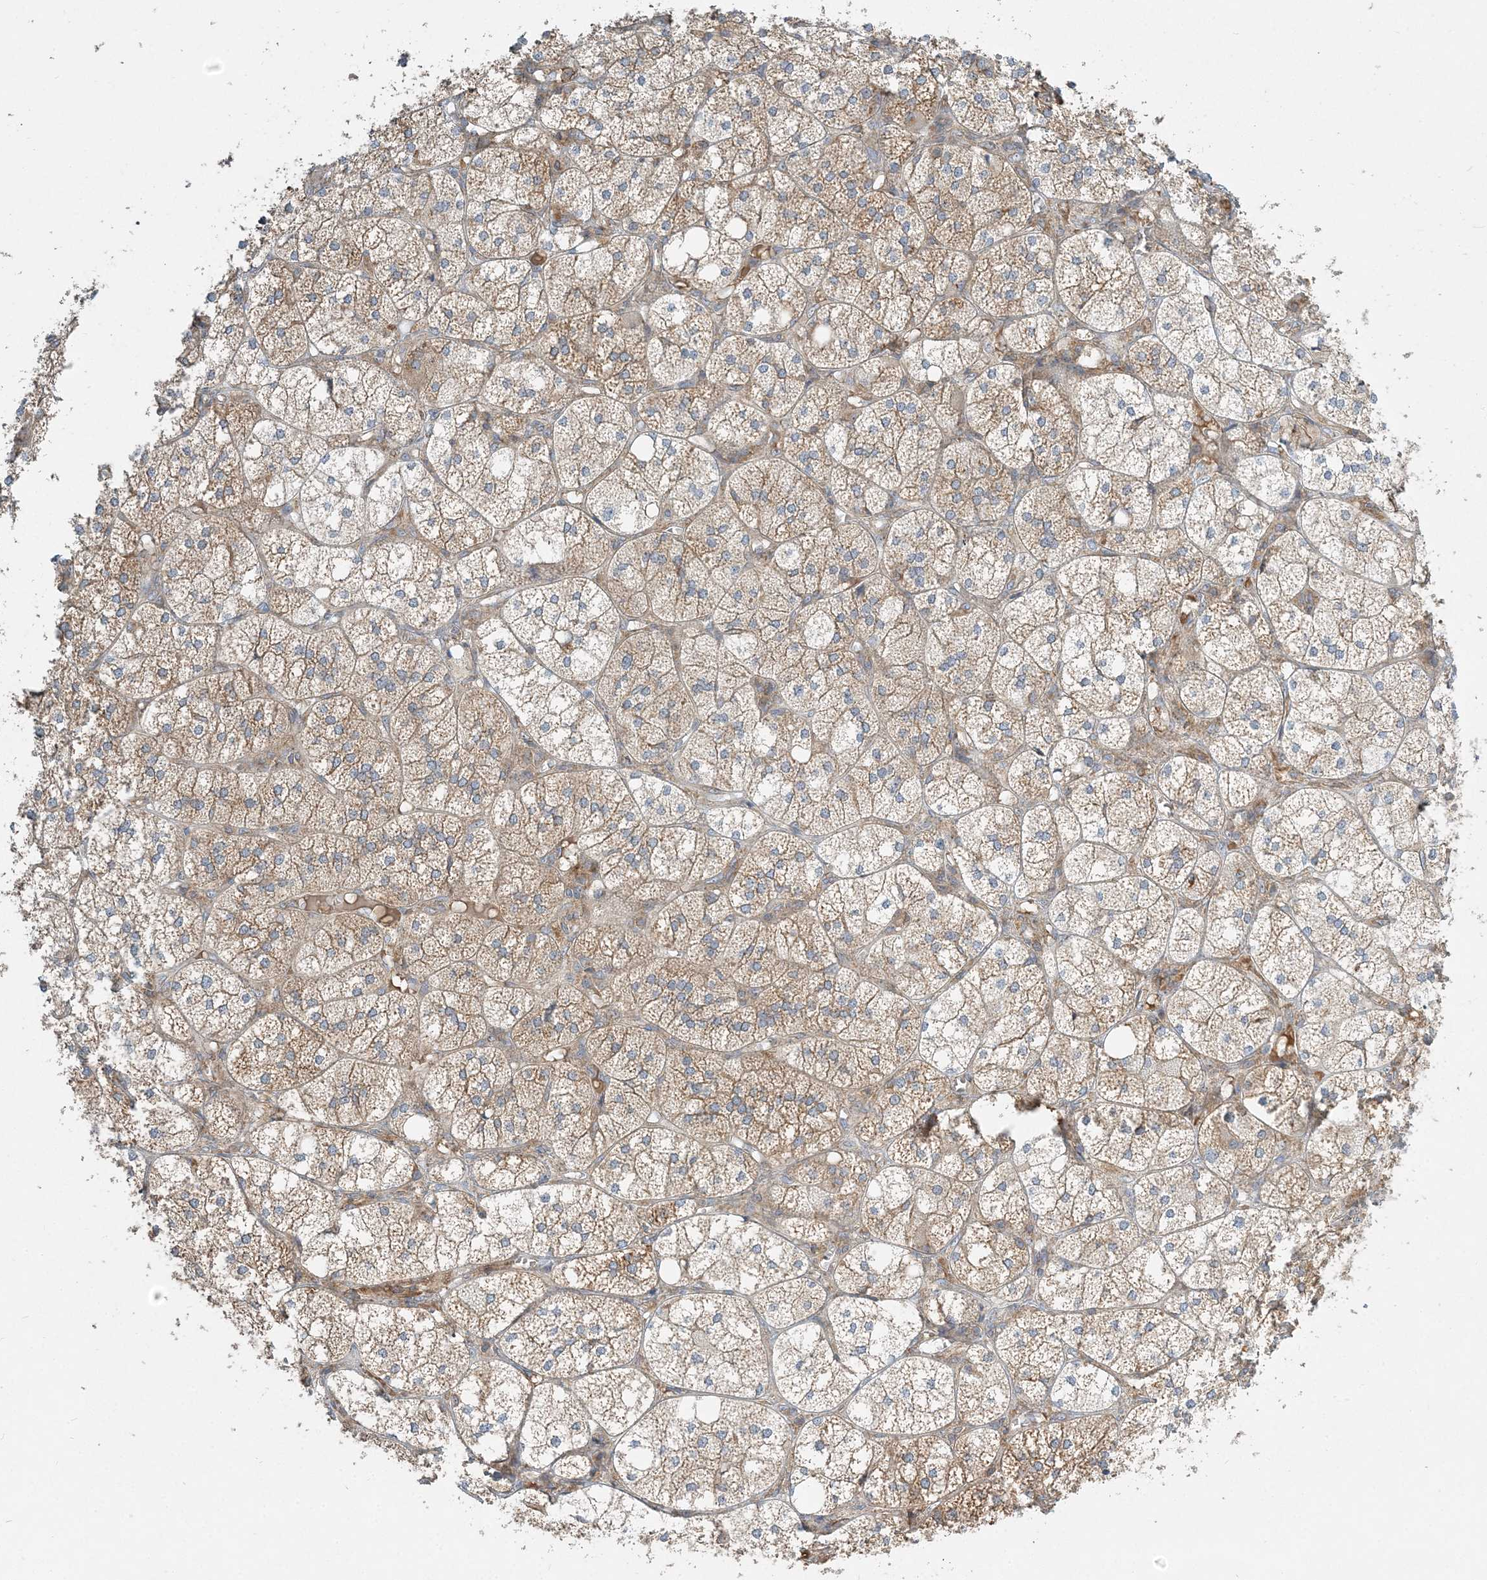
{"staining": {"intensity": "moderate", "quantity": ">75%", "location": "cytoplasmic/membranous"}, "tissue": "adrenal gland", "cell_type": "Glandular cells", "image_type": "normal", "snomed": [{"axis": "morphology", "description": "Normal tissue, NOS"}, {"axis": "topography", "description": "Adrenal gland"}], "caption": "Adrenal gland stained with IHC reveals moderate cytoplasmic/membranous staining in approximately >75% of glandular cells.", "gene": "AP1AR", "patient": {"sex": "female", "age": 61}}